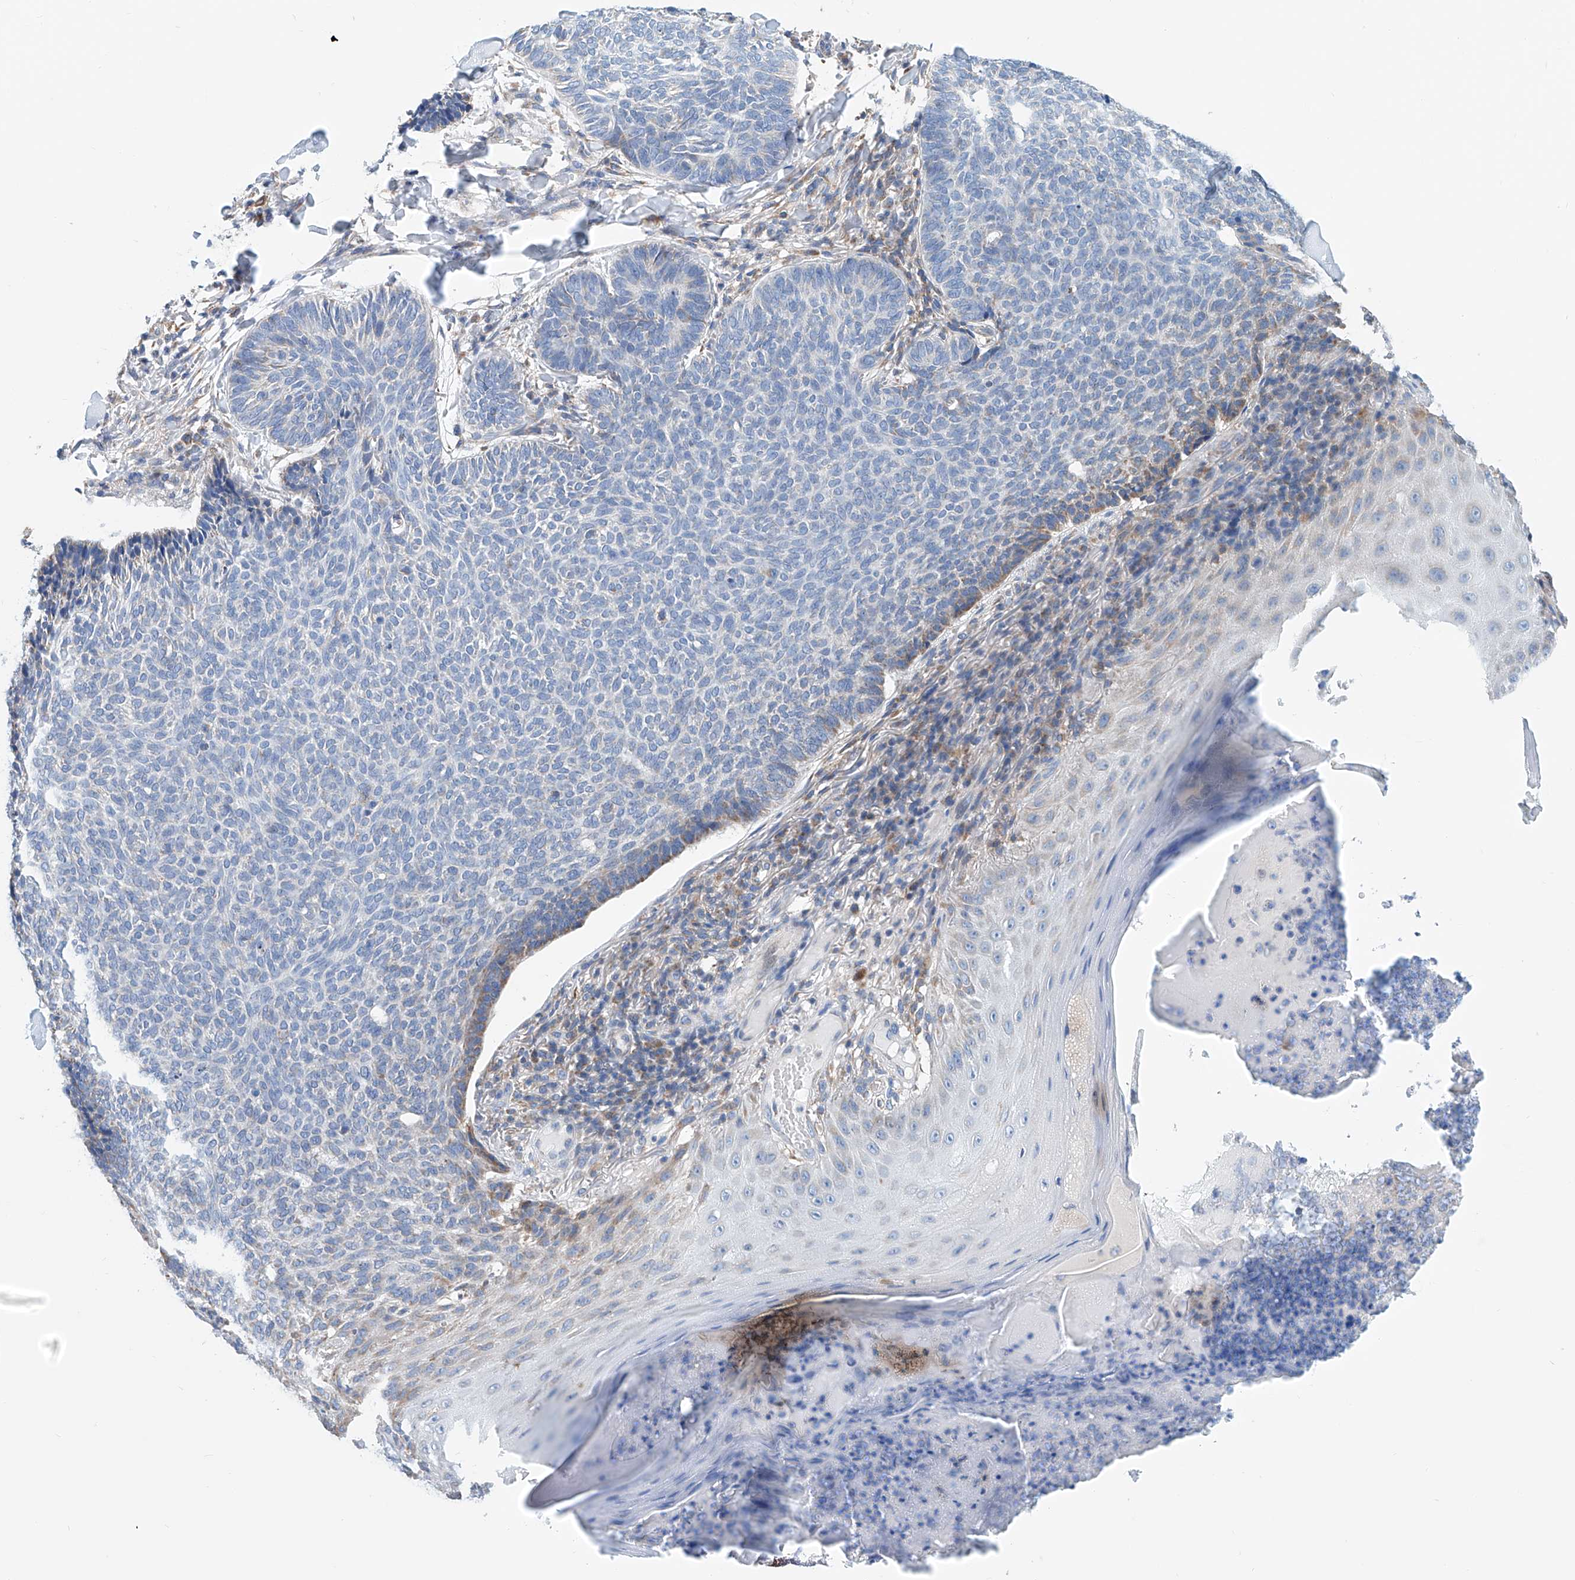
{"staining": {"intensity": "negative", "quantity": "none", "location": "none"}, "tissue": "skin cancer", "cell_type": "Tumor cells", "image_type": "cancer", "snomed": [{"axis": "morphology", "description": "Normal tissue, NOS"}, {"axis": "morphology", "description": "Basal cell carcinoma"}, {"axis": "topography", "description": "Skin"}], "caption": "Protein analysis of skin cancer (basal cell carcinoma) exhibits no significant expression in tumor cells.", "gene": "MAD2L1", "patient": {"sex": "male", "age": 50}}